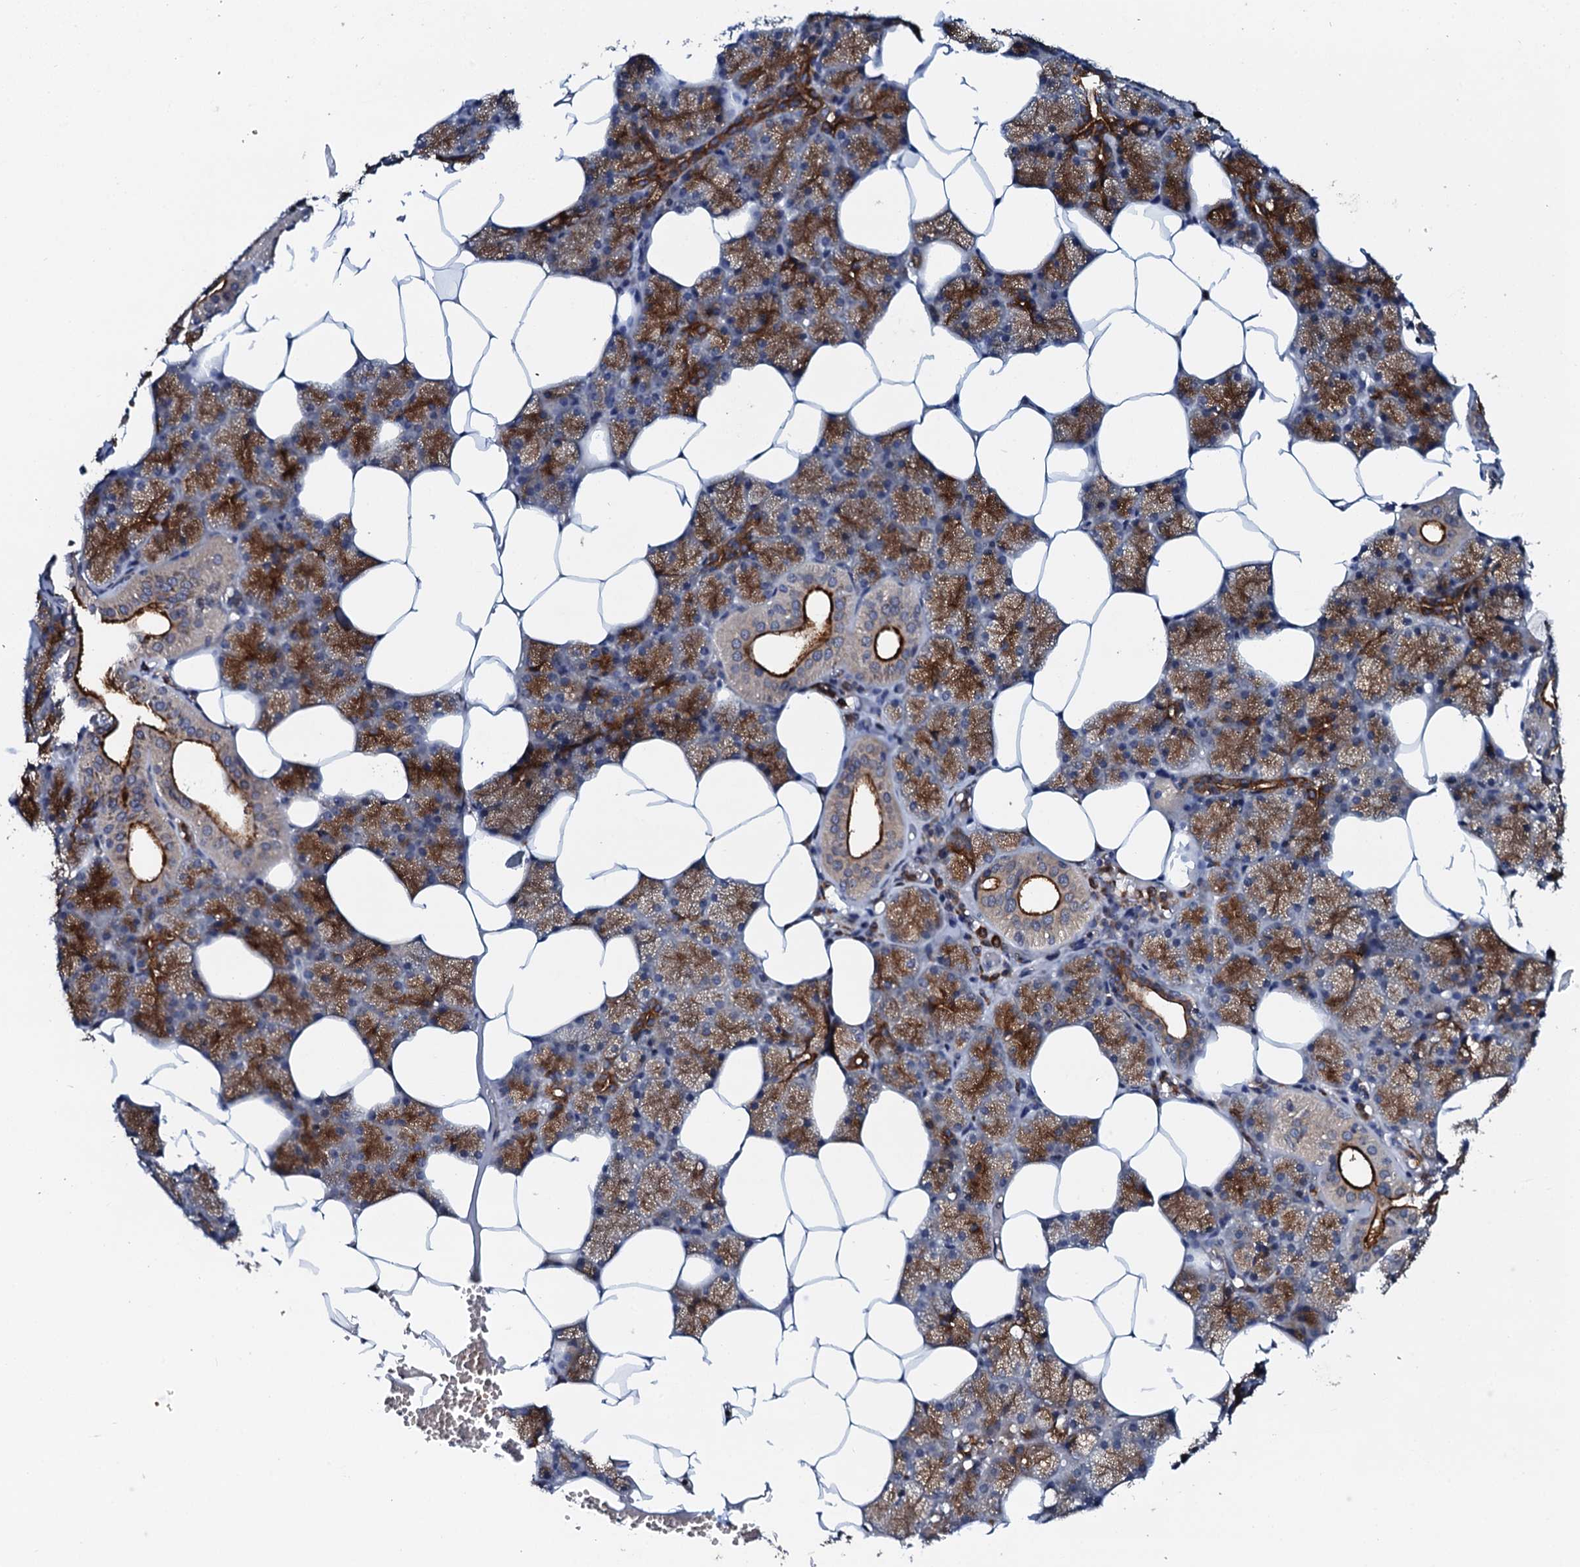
{"staining": {"intensity": "strong", "quantity": "25%-75%", "location": "cytoplasmic/membranous"}, "tissue": "salivary gland", "cell_type": "Glandular cells", "image_type": "normal", "snomed": [{"axis": "morphology", "description": "Normal tissue, NOS"}, {"axis": "topography", "description": "Salivary gland"}], "caption": "About 25%-75% of glandular cells in normal salivary gland reveal strong cytoplasmic/membranous protein positivity as visualized by brown immunohistochemical staining.", "gene": "VAMP8", "patient": {"sex": "male", "age": 62}}